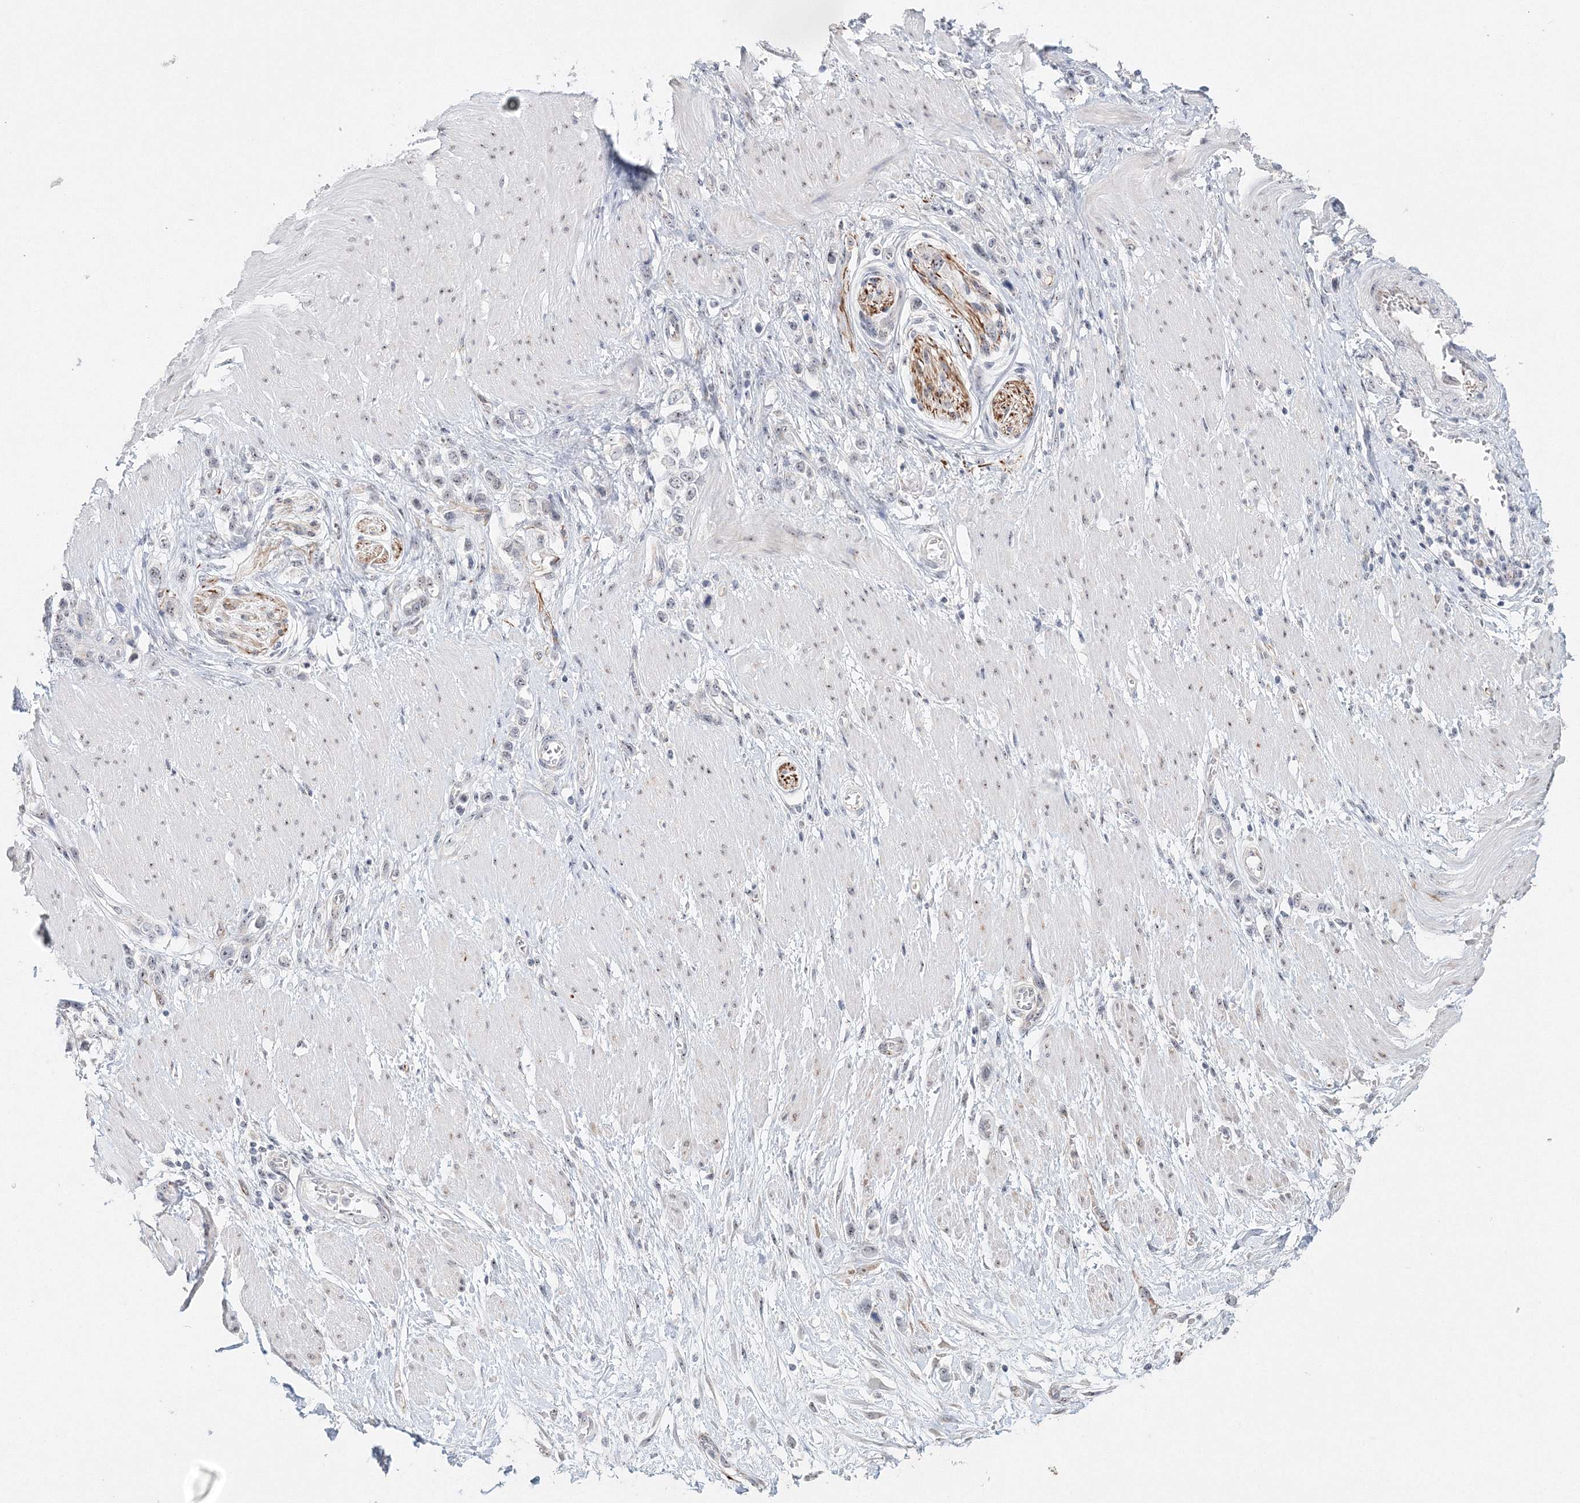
{"staining": {"intensity": "negative", "quantity": "none", "location": "none"}, "tissue": "stomach cancer", "cell_type": "Tumor cells", "image_type": "cancer", "snomed": [{"axis": "morphology", "description": "Normal tissue, NOS"}, {"axis": "morphology", "description": "Adenocarcinoma, NOS"}, {"axis": "topography", "description": "Stomach, upper"}, {"axis": "topography", "description": "Stomach"}], "caption": "Micrograph shows no protein positivity in tumor cells of stomach cancer tissue.", "gene": "SIRT7", "patient": {"sex": "female", "age": 65}}